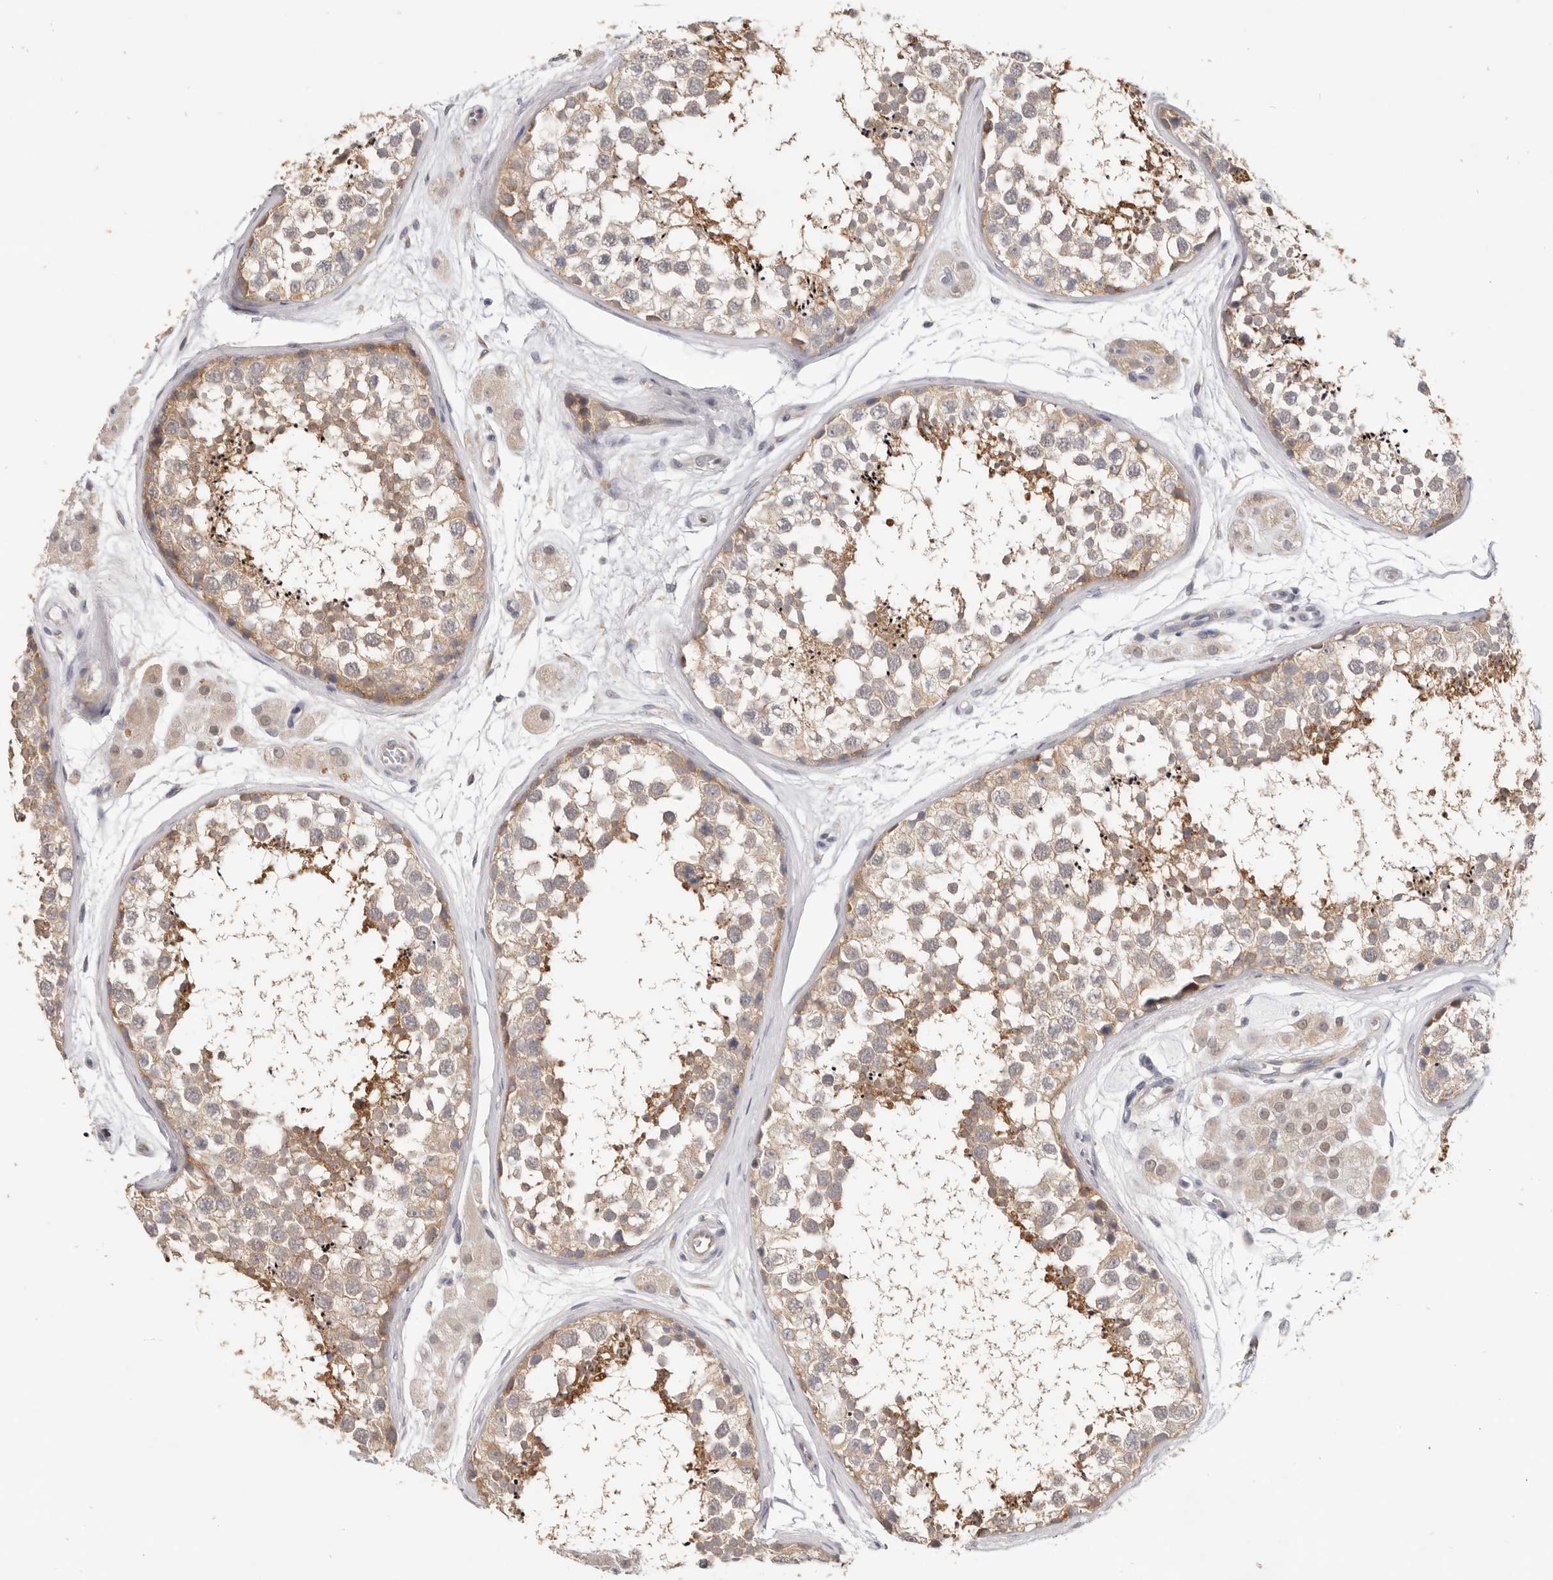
{"staining": {"intensity": "moderate", "quantity": "25%-75%", "location": "cytoplasmic/membranous"}, "tissue": "testis", "cell_type": "Cells in seminiferous ducts", "image_type": "normal", "snomed": [{"axis": "morphology", "description": "Normal tissue, NOS"}, {"axis": "topography", "description": "Testis"}], "caption": "Approximately 25%-75% of cells in seminiferous ducts in unremarkable testis display moderate cytoplasmic/membranous protein staining as visualized by brown immunohistochemical staining.", "gene": "WDR77", "patient": {"sex": "male", "age": 56}}